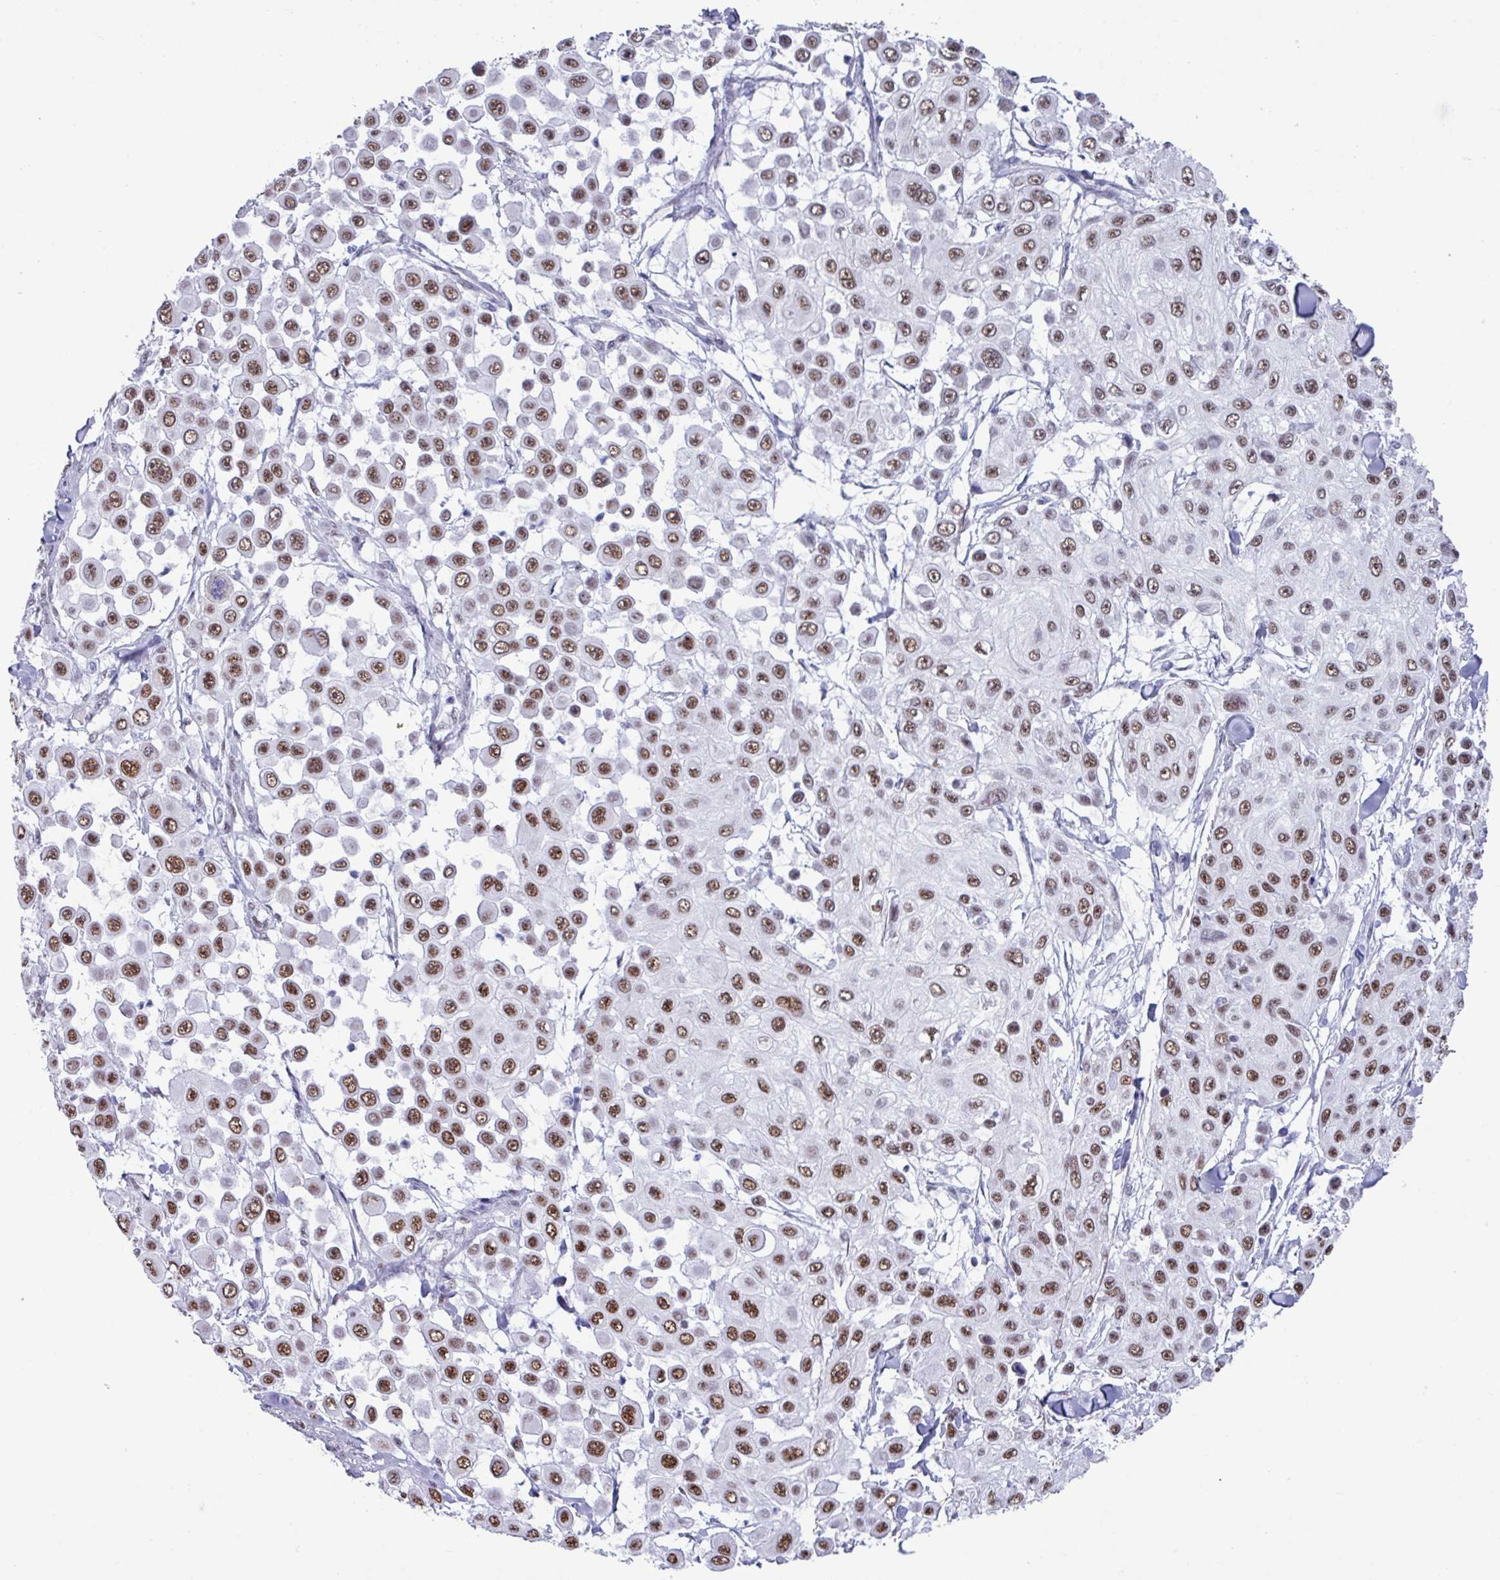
{"staining": {"intensity": "moderate", "quantity": ">75%", "location": "nuclear"}, "tissue": "skin cancer", "cell_type": "Tumor cells", "image_type": "cancer", "snomed": [{"axis": "morphology", "description": "Squamous cell carcinoma, NOS"}, {"axis": "topography", "description": "Skin"}], "caption": "Approximately >75% of tumor cells in human skin squamous cell carcinoma reveal moderate nuclear protein expression as visualized by brown immunohistochemical staining.", "gene": "PUF60", "patient": {"sex": "male", "age": 67}}